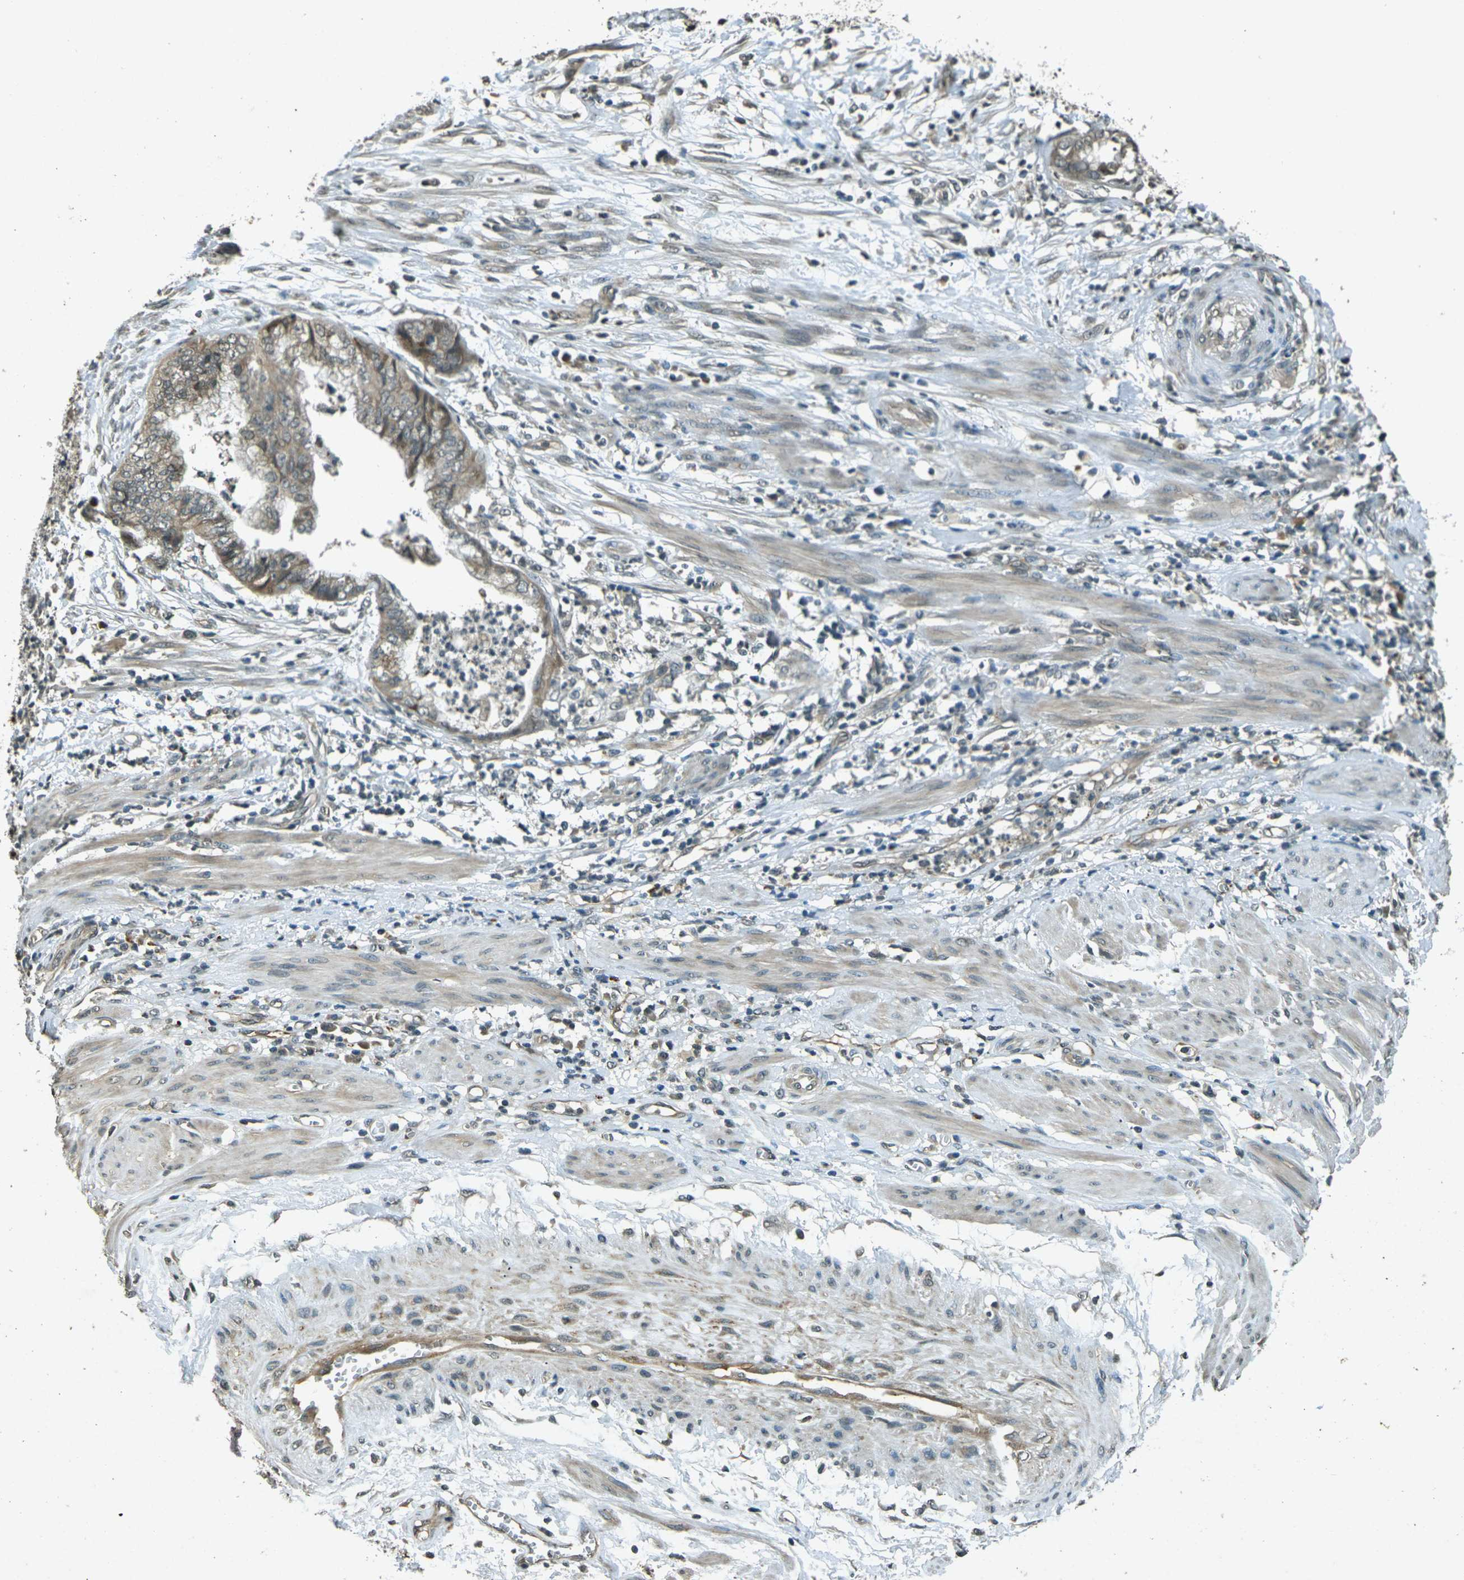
{"staining": {"intensity": "weak", "quantity": ">75%", "location": "cytoplasmic/membranous"}, "tissue": "endometrial cancer", "cell_type": "Tumor cells", "image_type": "cancer", "snomed": [{"axis": "morphology", "description": "Necrosis, NOS"}, {"axis": "morphology", "description": "Adenocarcinoma, NOS"}, {"axis": "topography", "description": "Endometrium"}], "caption": "Weak cytoplasmic/membranous staining is identified in about >75% of tumor cells in endometrial cancer (adenocarcinoma).", "gene": "PDE2A", "patient": {"sex": "female", "age": 79}}